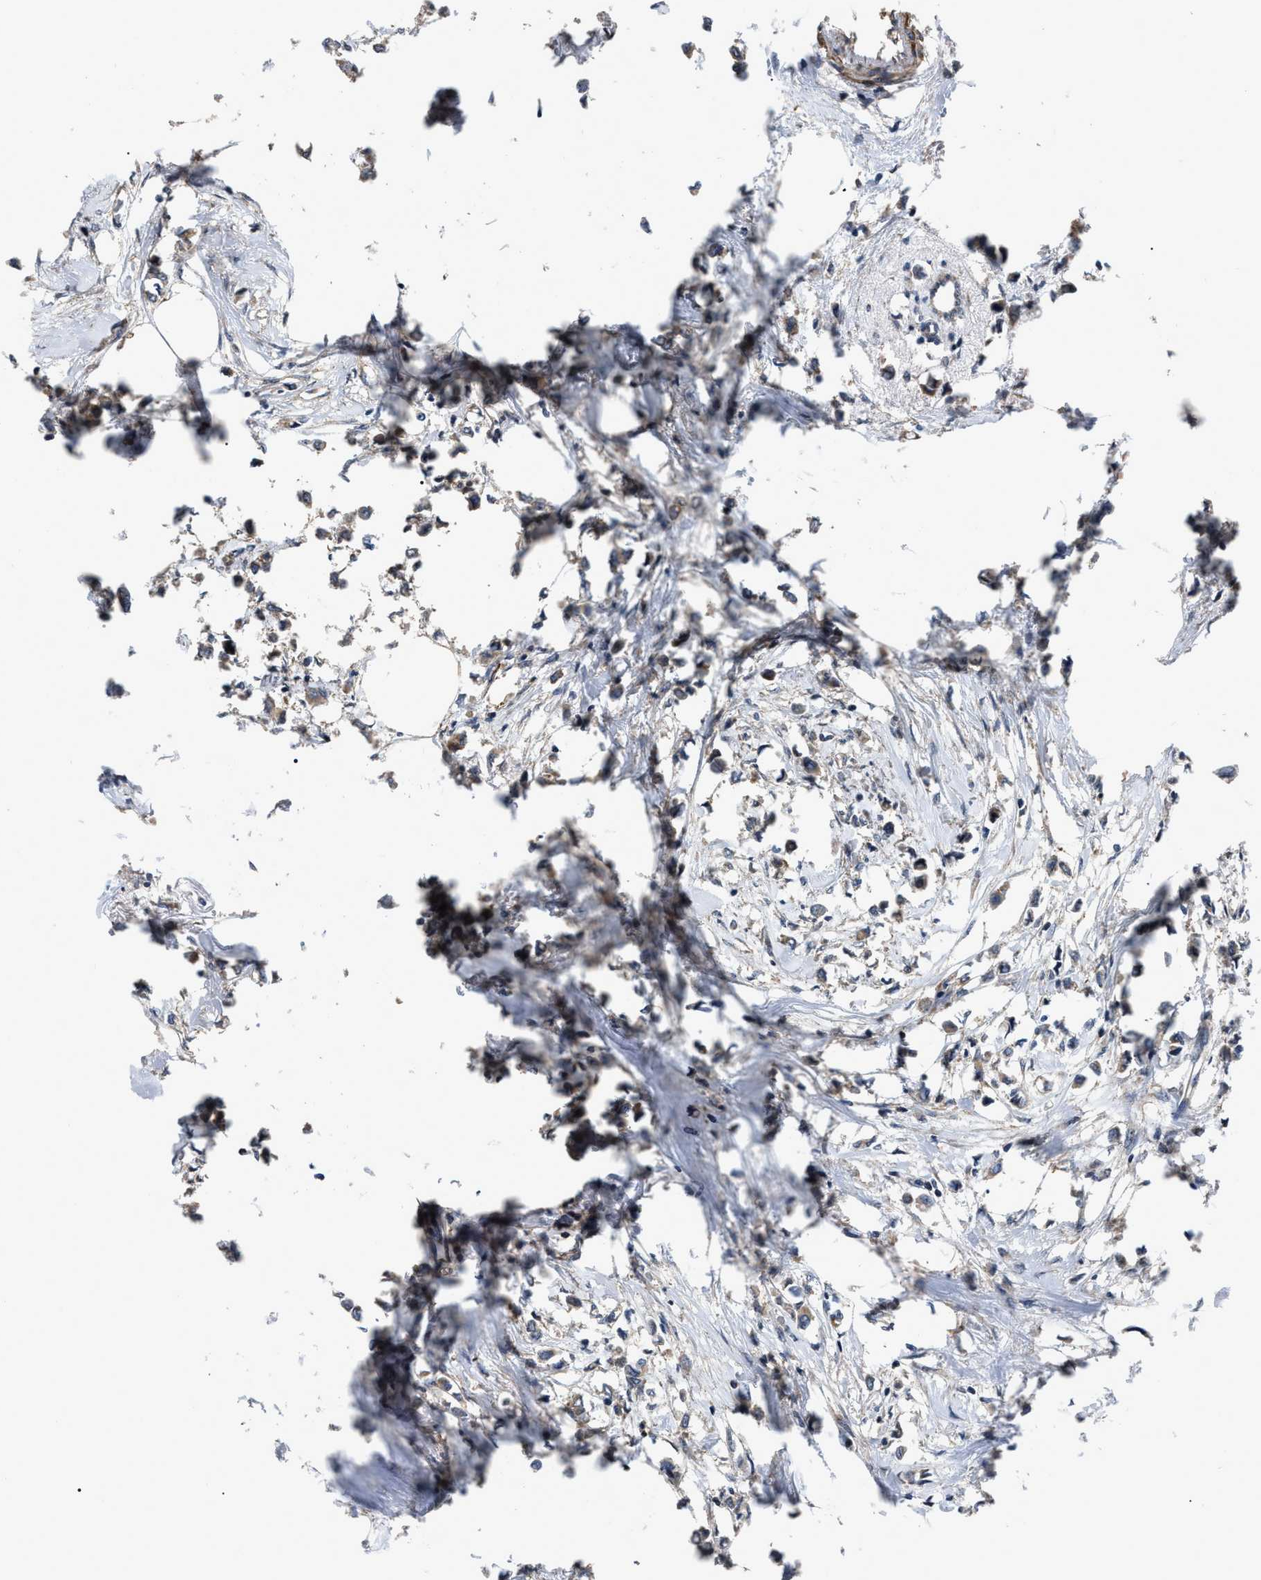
{"staining": {"intensity": "moderate", "quantity": ">75%", "location": "cytoplasmic/membranous"}, "tissue": "breast cancer", "cell_type": "Tumor cells", "image_type": "cancer", "snomed": [{"axis": "morphology", "description": "Lobular carcinoma"}, {"axis": "topography", "description": "Breast"}], "caption": "The micrograph shows immunohistochemical staining of breast lobular carcinoma. There is moderate cytoplasmic/membranous expression is identified in approximately >75% of tumor cells. The protein is shown in brown color, while the nuclei are stained blue.", "gene": "PPWD1", "patient": {"sex": "female", "age": 51}}